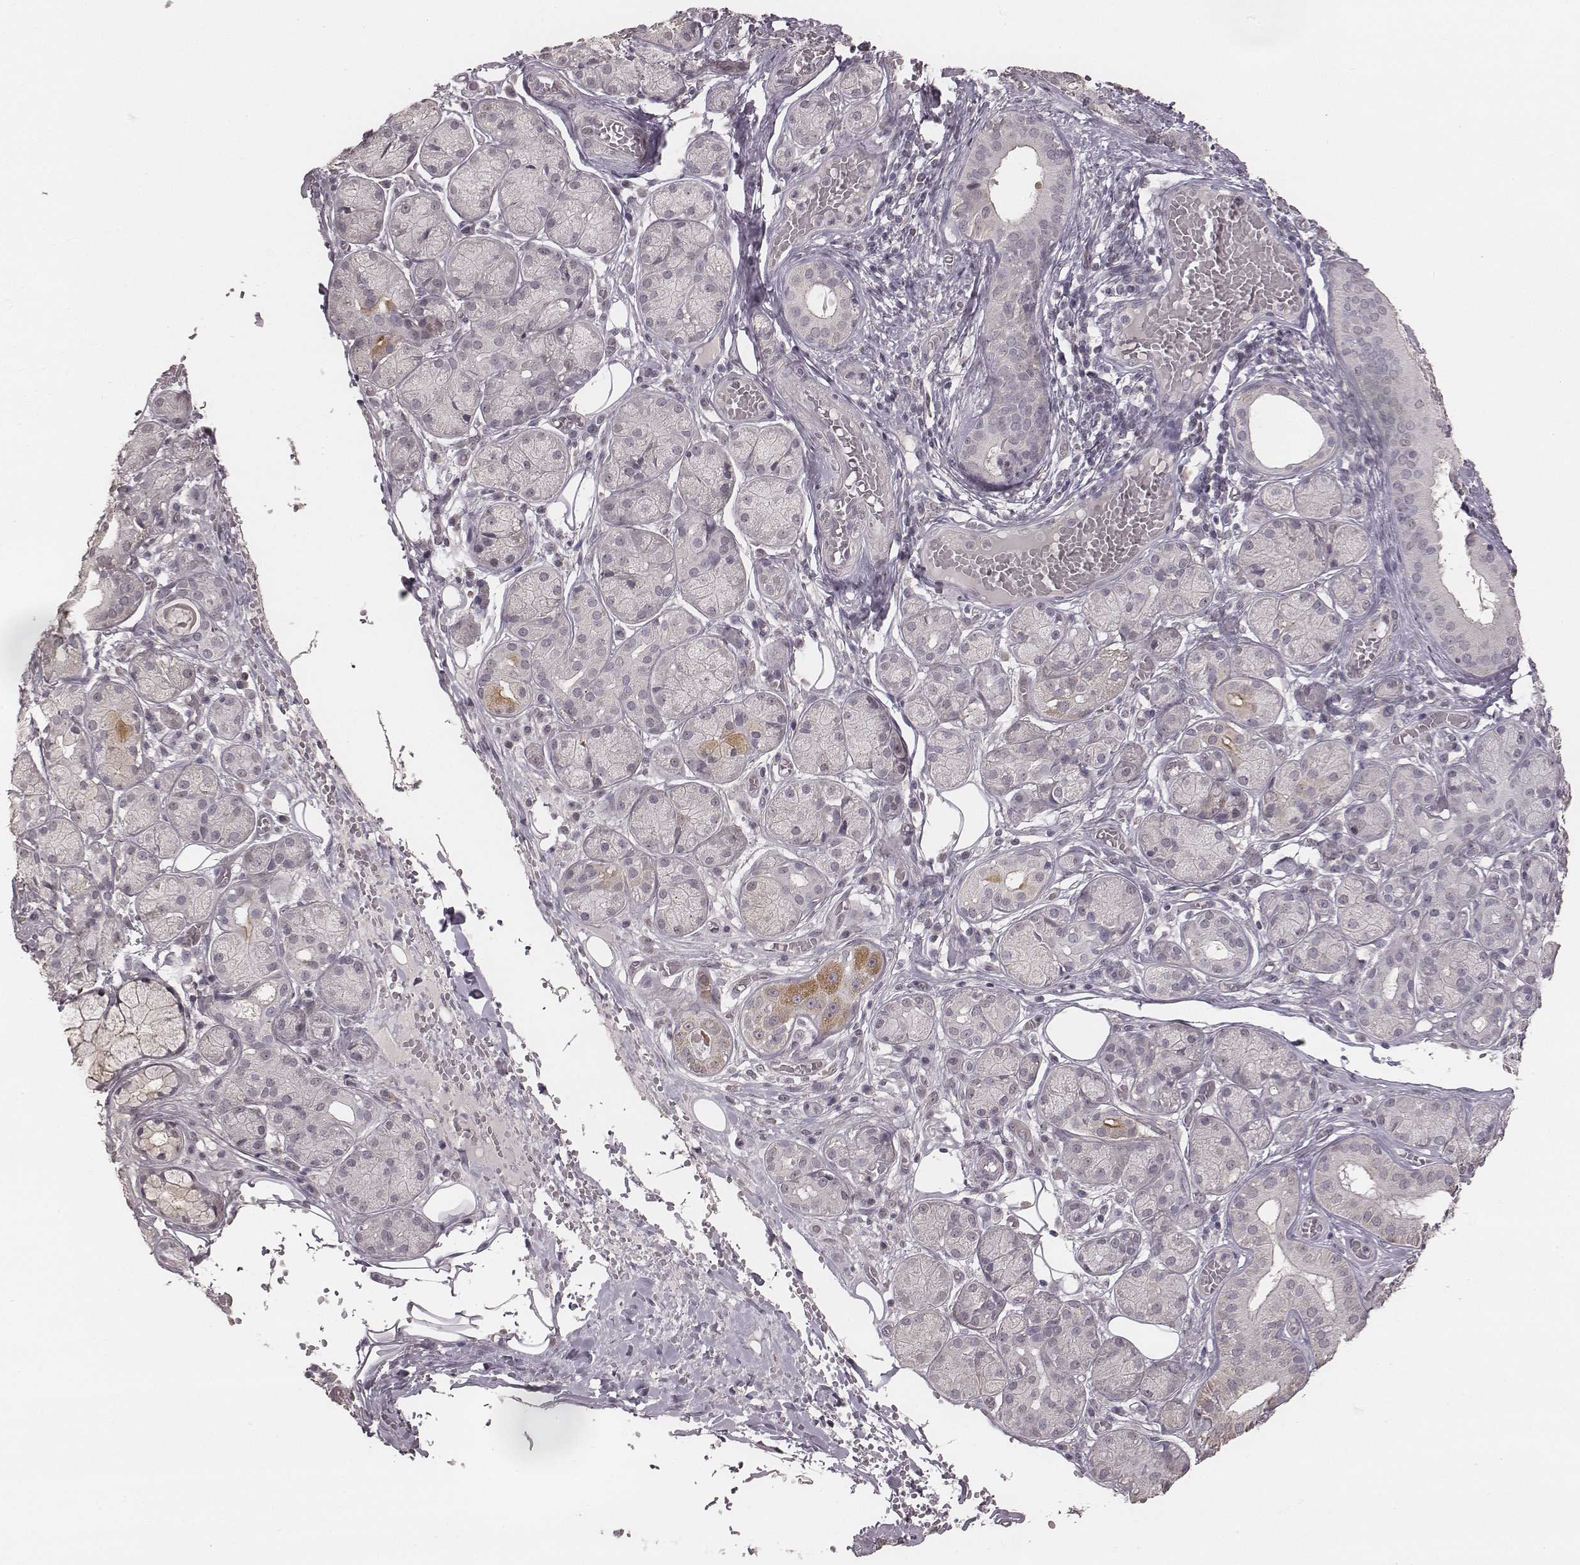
{"staining": {"intensity": "negative", "quantity": "none", "location": "none"}, "tissue": "salivary gland", "cell_type": "Glandular cells", "image_type": "normal", "snomed": [{"axis": "morphology", "description": "Normal tissue, NOS"}, {"axis": "topography", "description": "Salivary gland"}, {"axis": "topography", "description": "Peripheral nerve tissue"}], "caption": "This micrograph is of benign salivary gland stained with immunohistochemistry (IHC) to label a protein in brown with the nuclei are counter-stained blue. There is no staining in glandular cells.", "gene": "SLC7A4", "patient": {"sex": "male", "age": 71}}